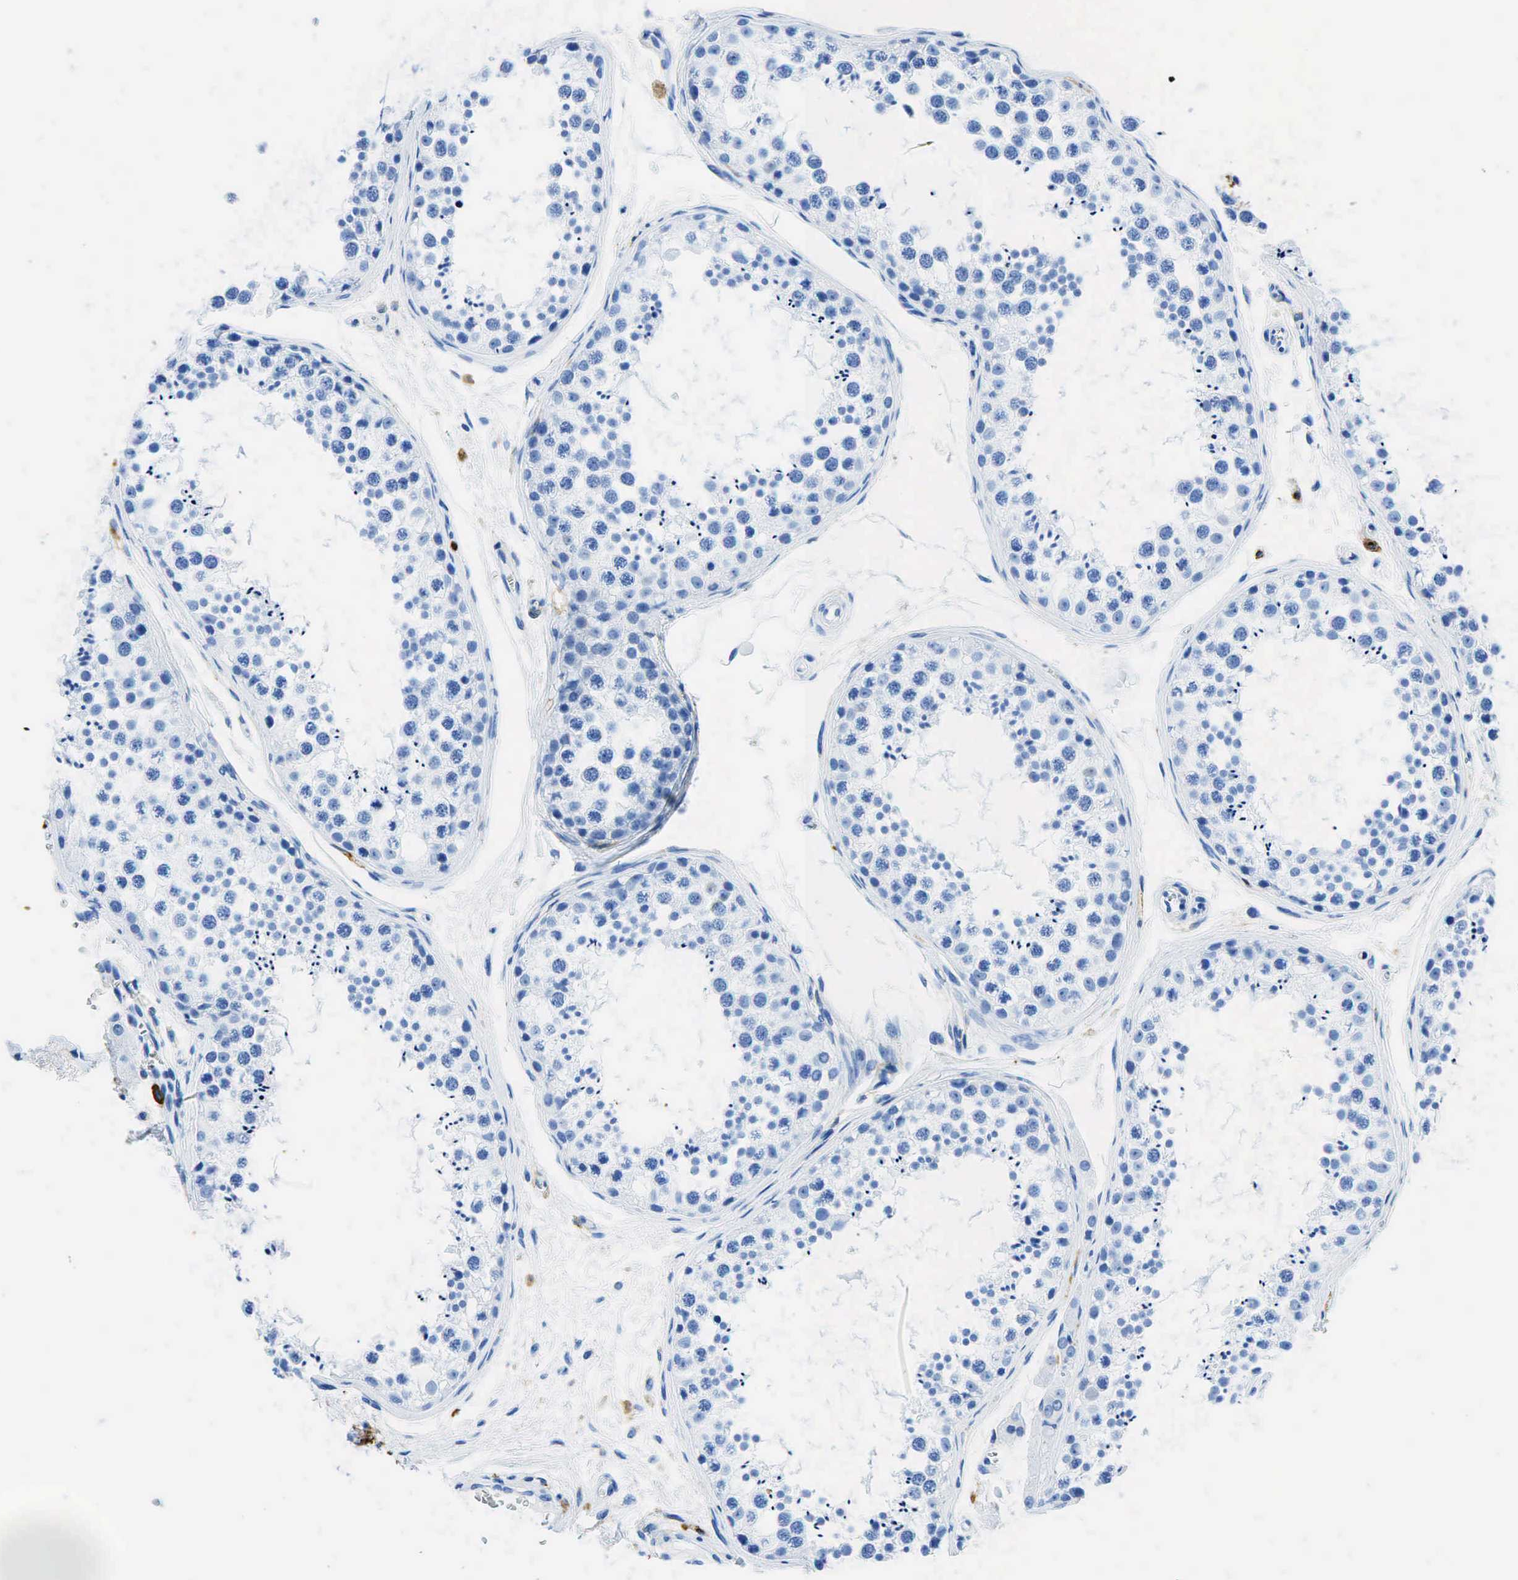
{"staining": {"intensity": "negative", "quantity": "none", "location": "none"}, "tissue": "testis", "cell_type": "Cells in seminiferous ducts", "image_type": "normal", "snomed": [{"axis": "morphology", "description": "Normal tissue, NOS"}, {"axis": "topography", "description": "Testis"}], "caption": "This is a photomicrograph of IHC staining of unremarkable testis, which shows no staining in cells in seminiferous ducts.", "gene": "PTPRC", "patient": {"sex": "male", "age": 57}}